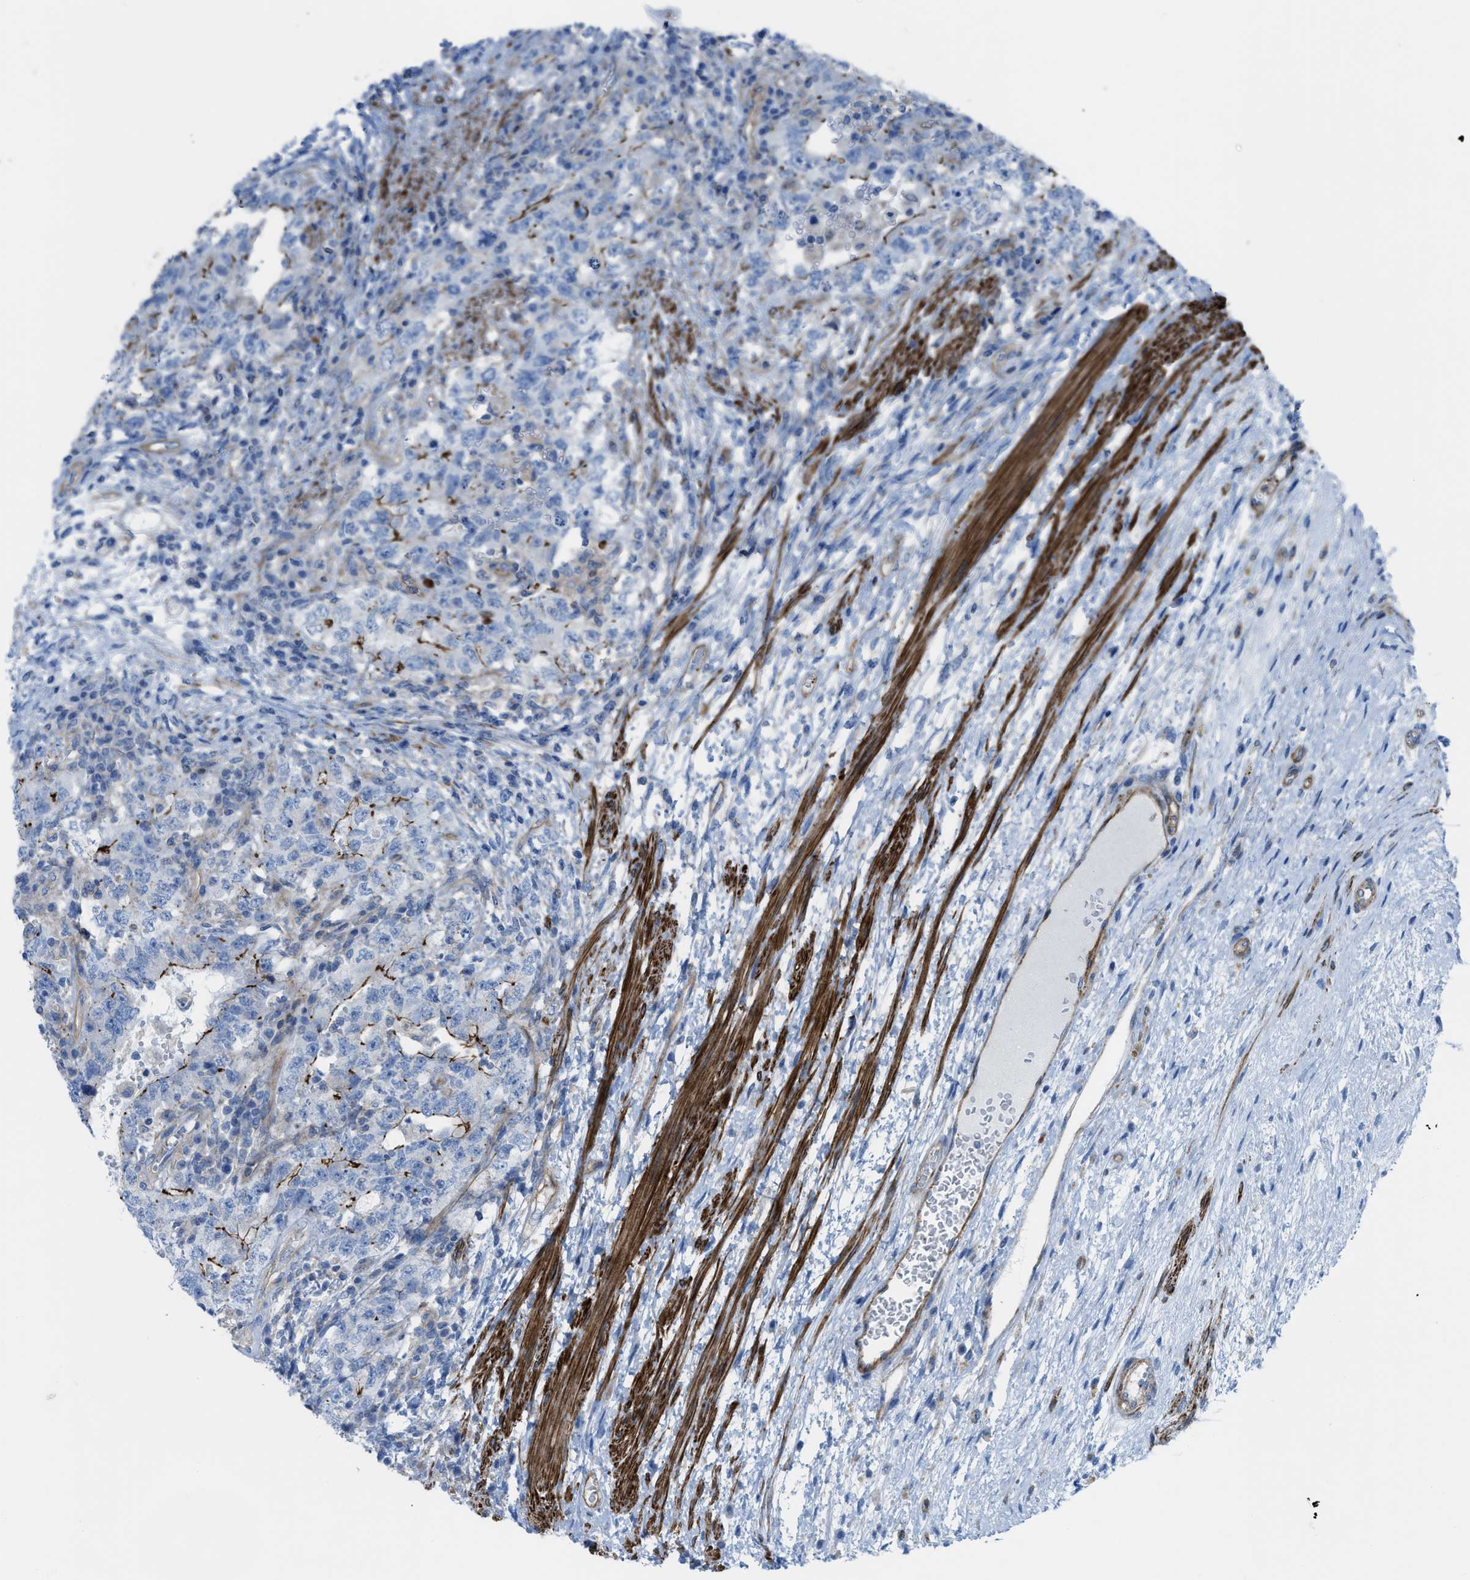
{"staining": {"intensity": "negative", "quantity": "none", "location": "none"}, "tissue": "testis cancer", "cell_type": "Tumor cells", "image_type": "cancer", "snomed": [{"axis": "morphology", "description": "Carcinoma, Embryonal, NOS"}, {"axis": "topography", "description": "Testis"}], "caption": "Embryonal carcinoma (testis) was stained to show a protein in brown. There is no significant positivity in tumor cells. The staining was performed using DAB (3,3'-diaminobenzidine) to visualize the protein expression in brown, while the nuclei were stained in blue with hematoxylin (Magnification: 20x).", "gene": "KCNH7", "patient": {"sex": "male", "age": 26}}